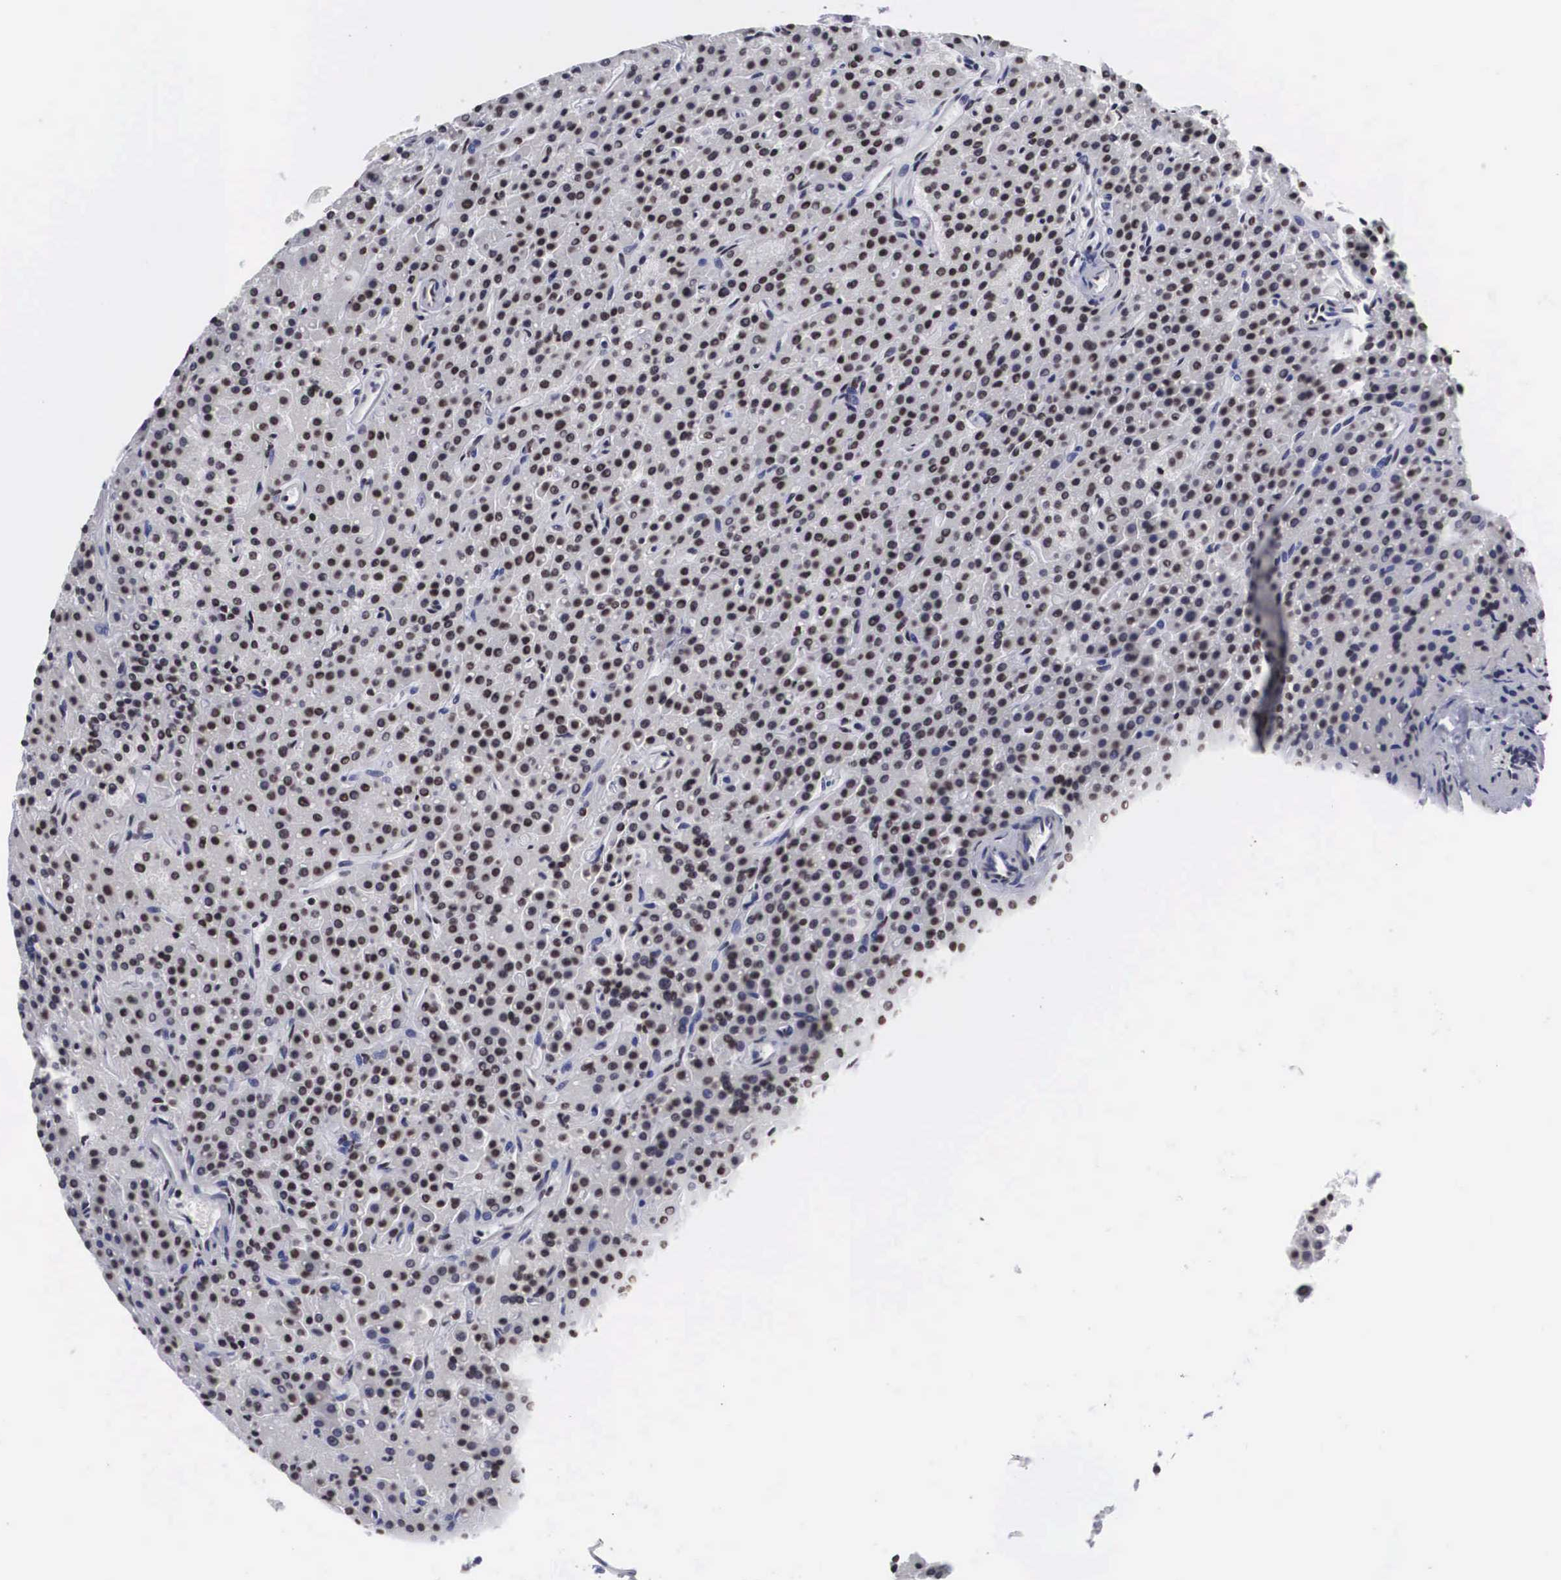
{"staining": {"intensity": "moderate", "quantity": ">75%", "location": "nuclear"}, "tissue": "parathyroid gland", "cell_type": "Glandular cells", "image_type": "normal", "snomed": [{"axis": "morphology", "description": "Normal tissue, NOS"}, {"axis": "topography", "description": "Parathyroid gland"}], "caption": "Immunohistochemistry (IHC) histopathology image of unremarkable parathyroid gland: human parathyroid gland stained using IHC displays medium levels of moderate protein expression localized specifically in the nuclear of glandular cells, appearing as a nuclear brown color.", "gene": "ACIN1", "patient": {"sex": "male", "age": 71}}